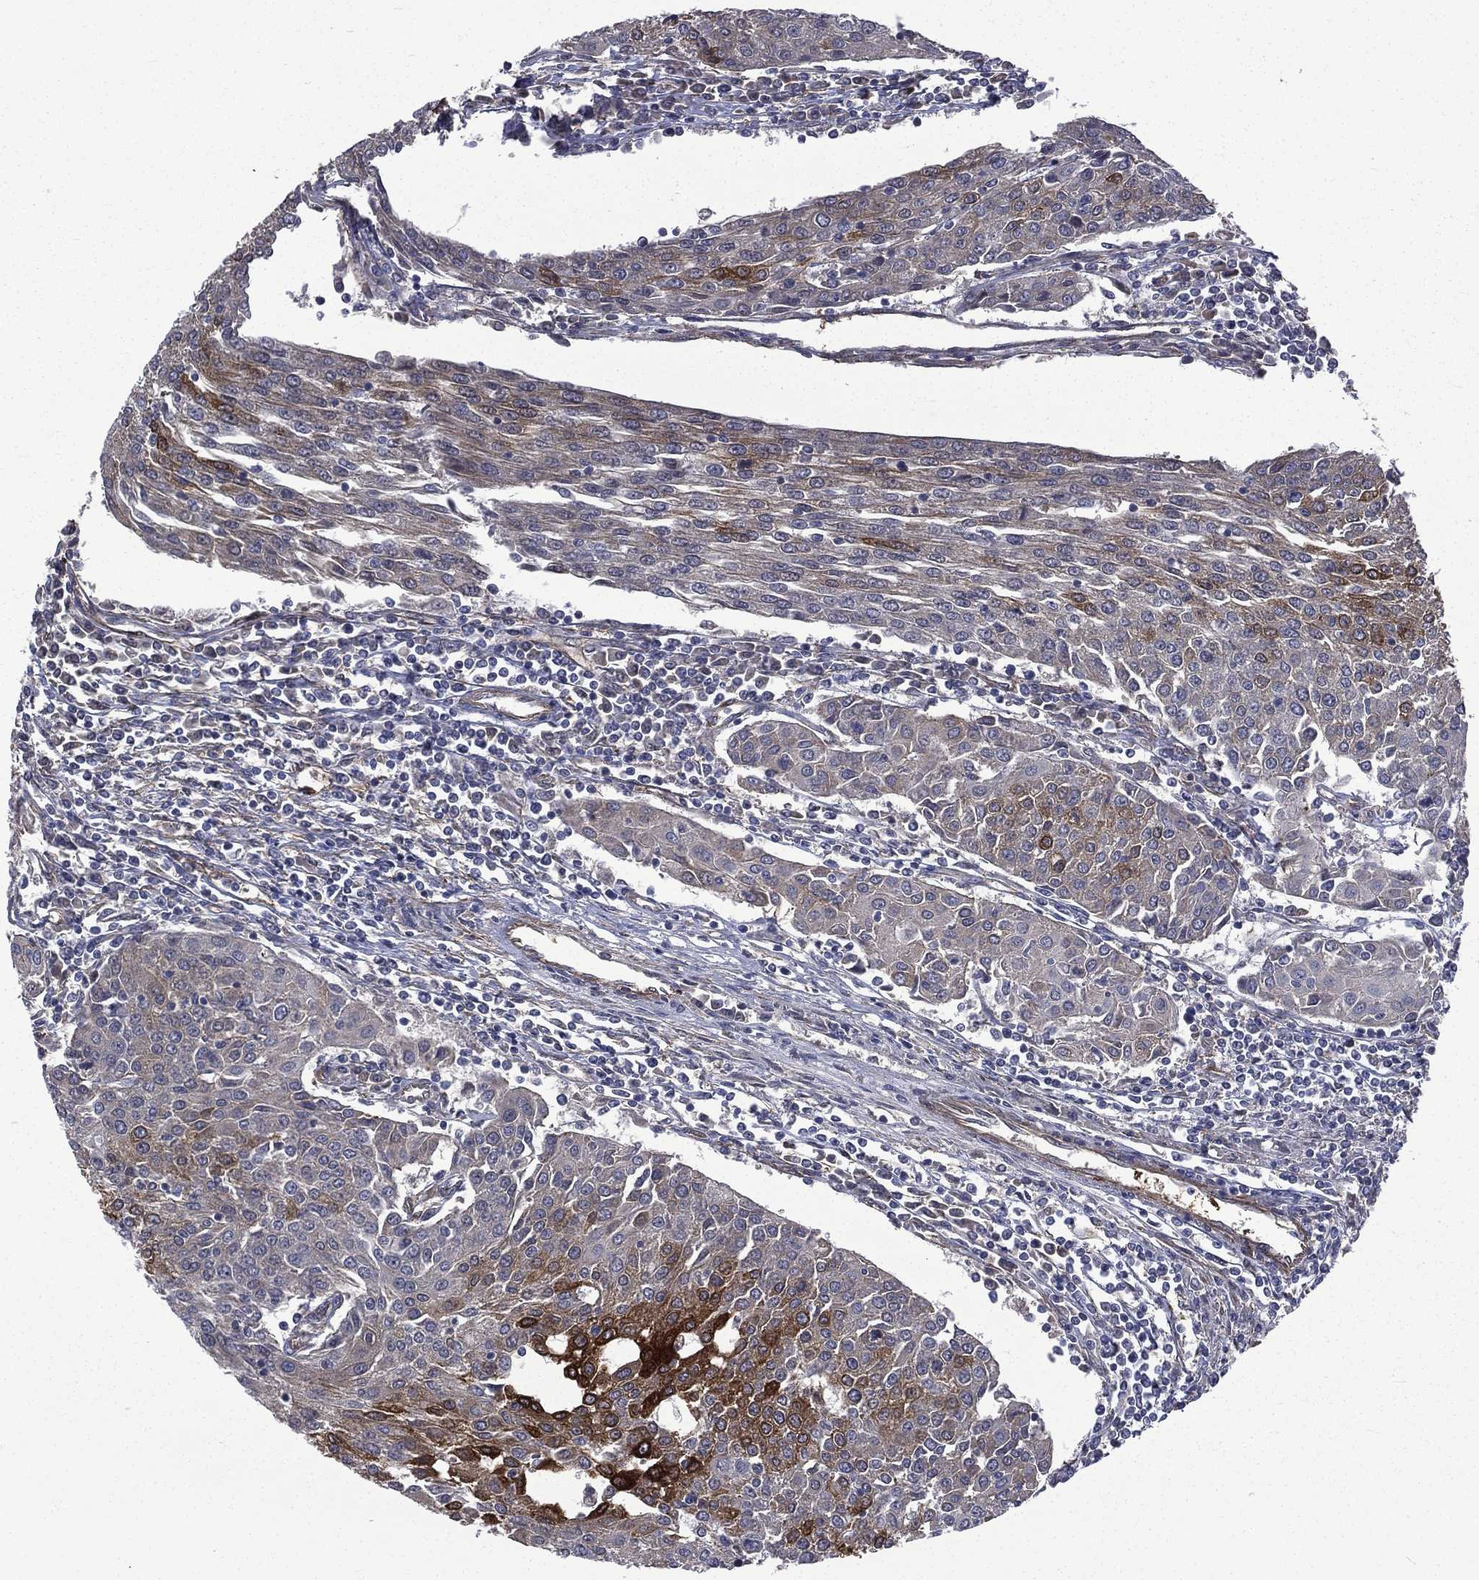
{"staining": {"intensity": "strong", "quantity": "<25%", "location": "cytoplasmic/membranous"}, "tissue": "urothelial cancer", "cell_type": "Tumor cells", "image_type": "cancer", "snomed": [{"axis": "morphology", "description": "Urothelial carcinoma, High grade"}, {"axis": "topography", "description": "Urinary bladder"}], "caption": "IHC (DAB) staining of urothelial cancer shows strong cytoplasmic/membranous protein staining in approximately <25% of tumor cells. (DAB = brown stain, brightfield microscopy at high magnification).", "gene": "PPFIBP1", "patient": {"sex": "female", "age": 85}}